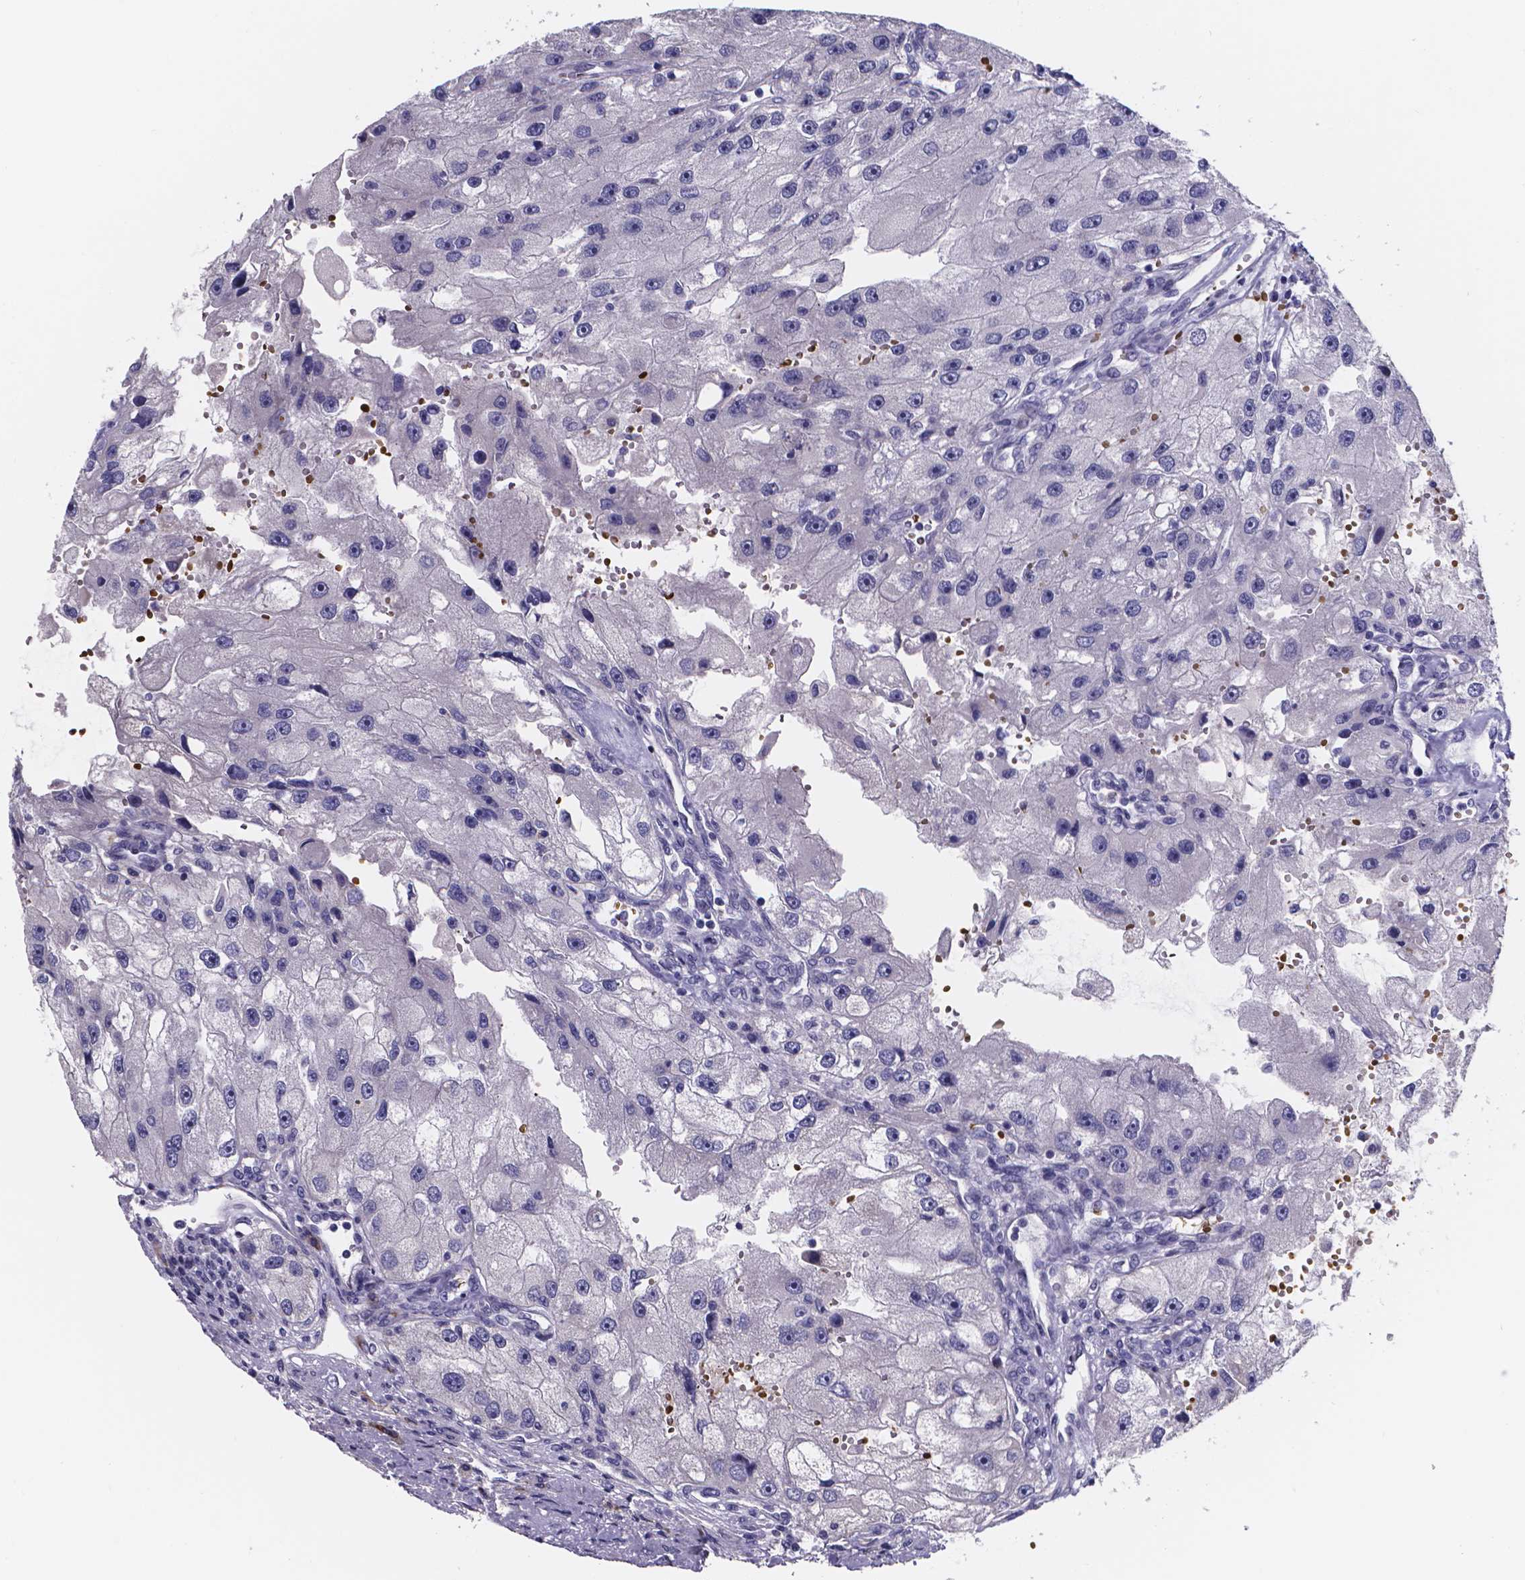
{"staining": {"intensity": "negative", "quantity": "none", "location": "none"}, "tissue": "renal cancer", "cell_type": "Tumor cells", "image_type": "cancer", "snomed": [{"axis": "morphology", "description": "Adenocarcinoma, NOS"}, {"axis": "topography", "description": "Kidney"}], "caption": "Renal cancer stained for a protein using immunohistochemistry shows no positivity tumor cells.", "gene": "GABRA3", "patient": {"sex": "male", "age": 63}}